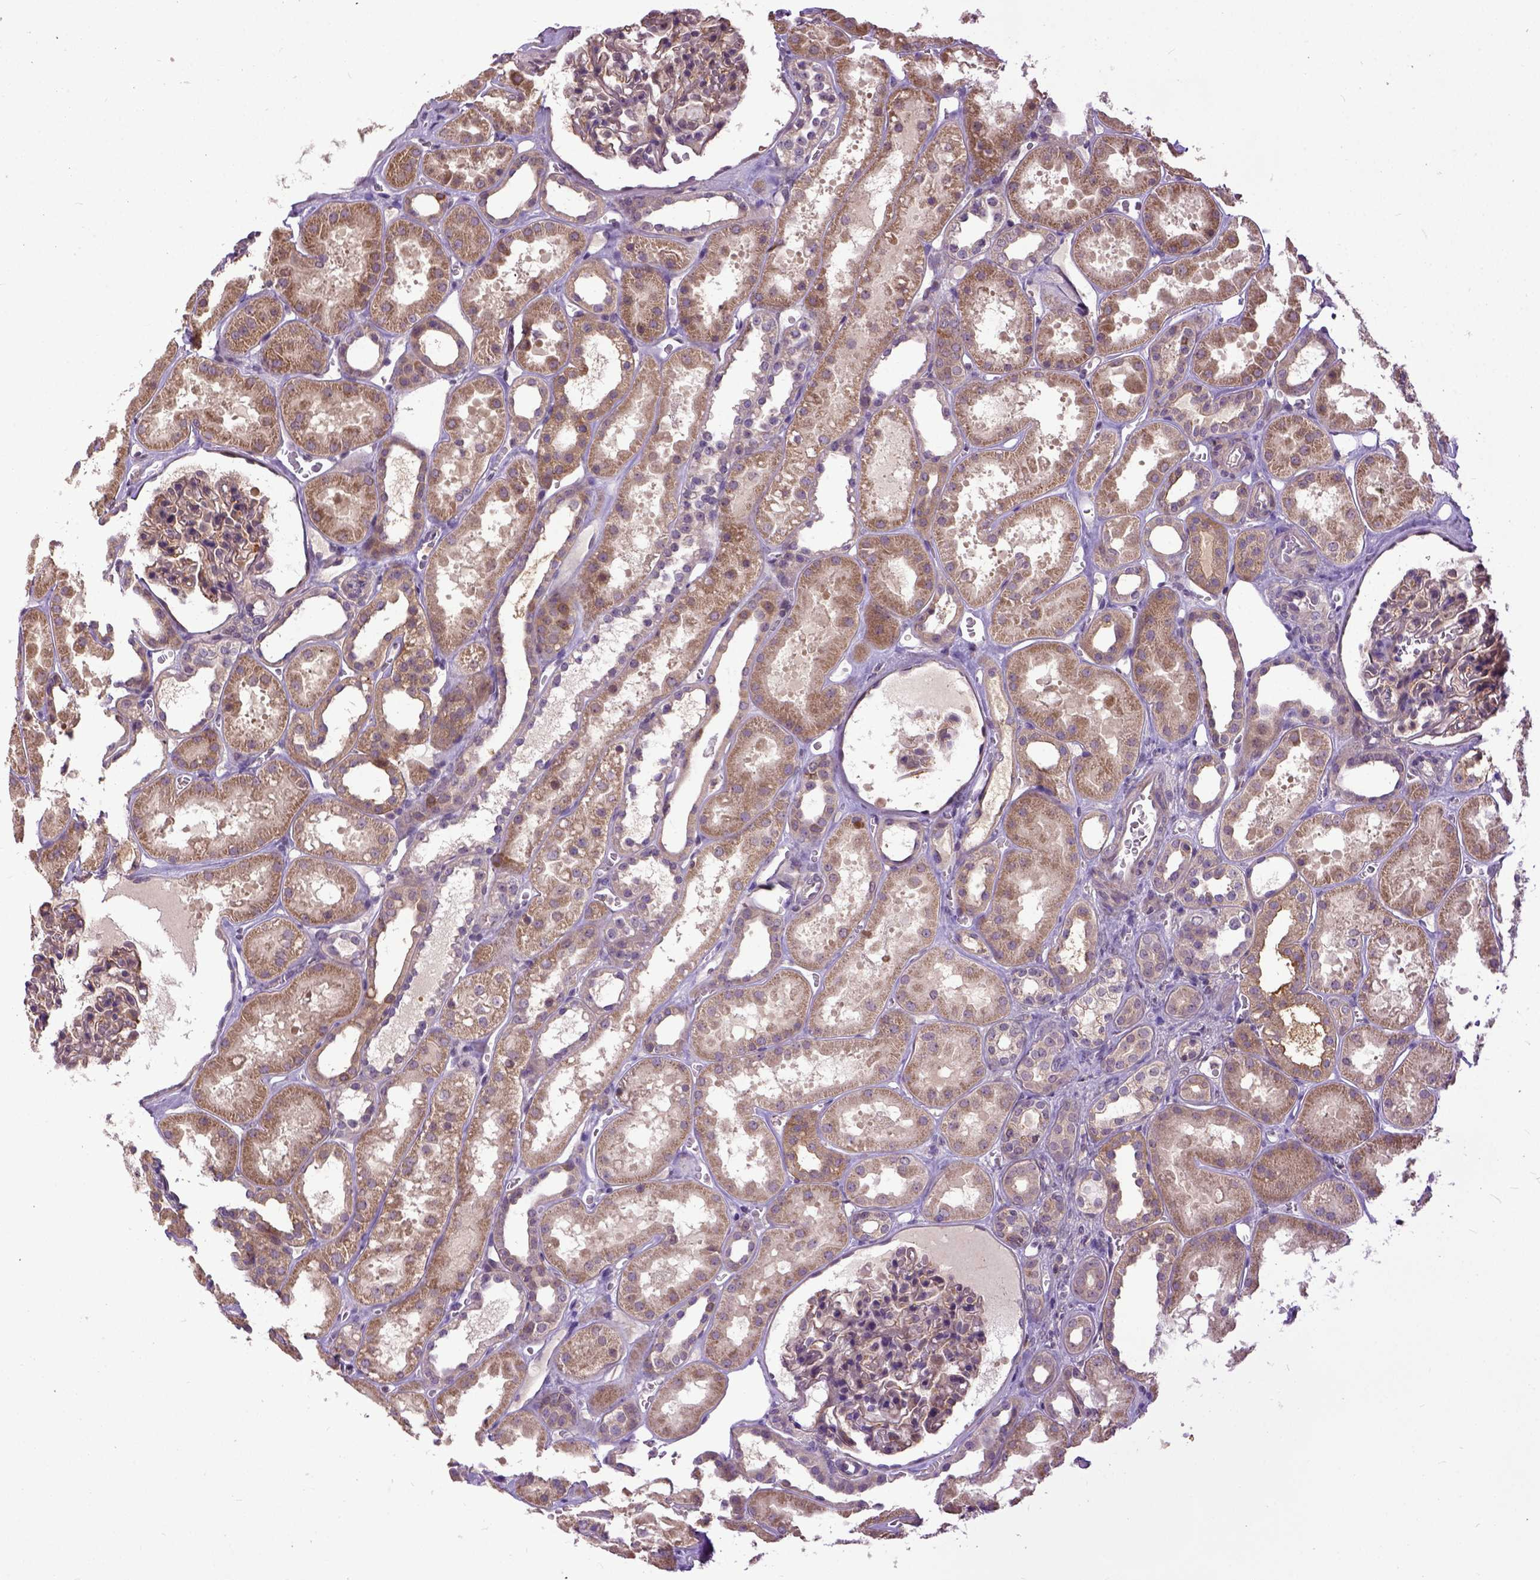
{"staining": {"intensity": "moderate", "quantity": "25%-75%", "location": "cytoplasmic/membranous"}, "tissue": "kidney", "cell_type": "Cells in glomeruli", "image_type": "normal", "snomed": [{"axis": "morphology", "description": "Normal tissue, NOS"}, {"axis": "topography", "description": "Kidney"}], "caption": "Protein analysis of benign kidney demonstrates moderate cytoplasmic/membranous staining in approximately 25%-75% of cells in glomeruli.", "gene": "CPNE1", "patient": {"sex": "female", "age": 41}}